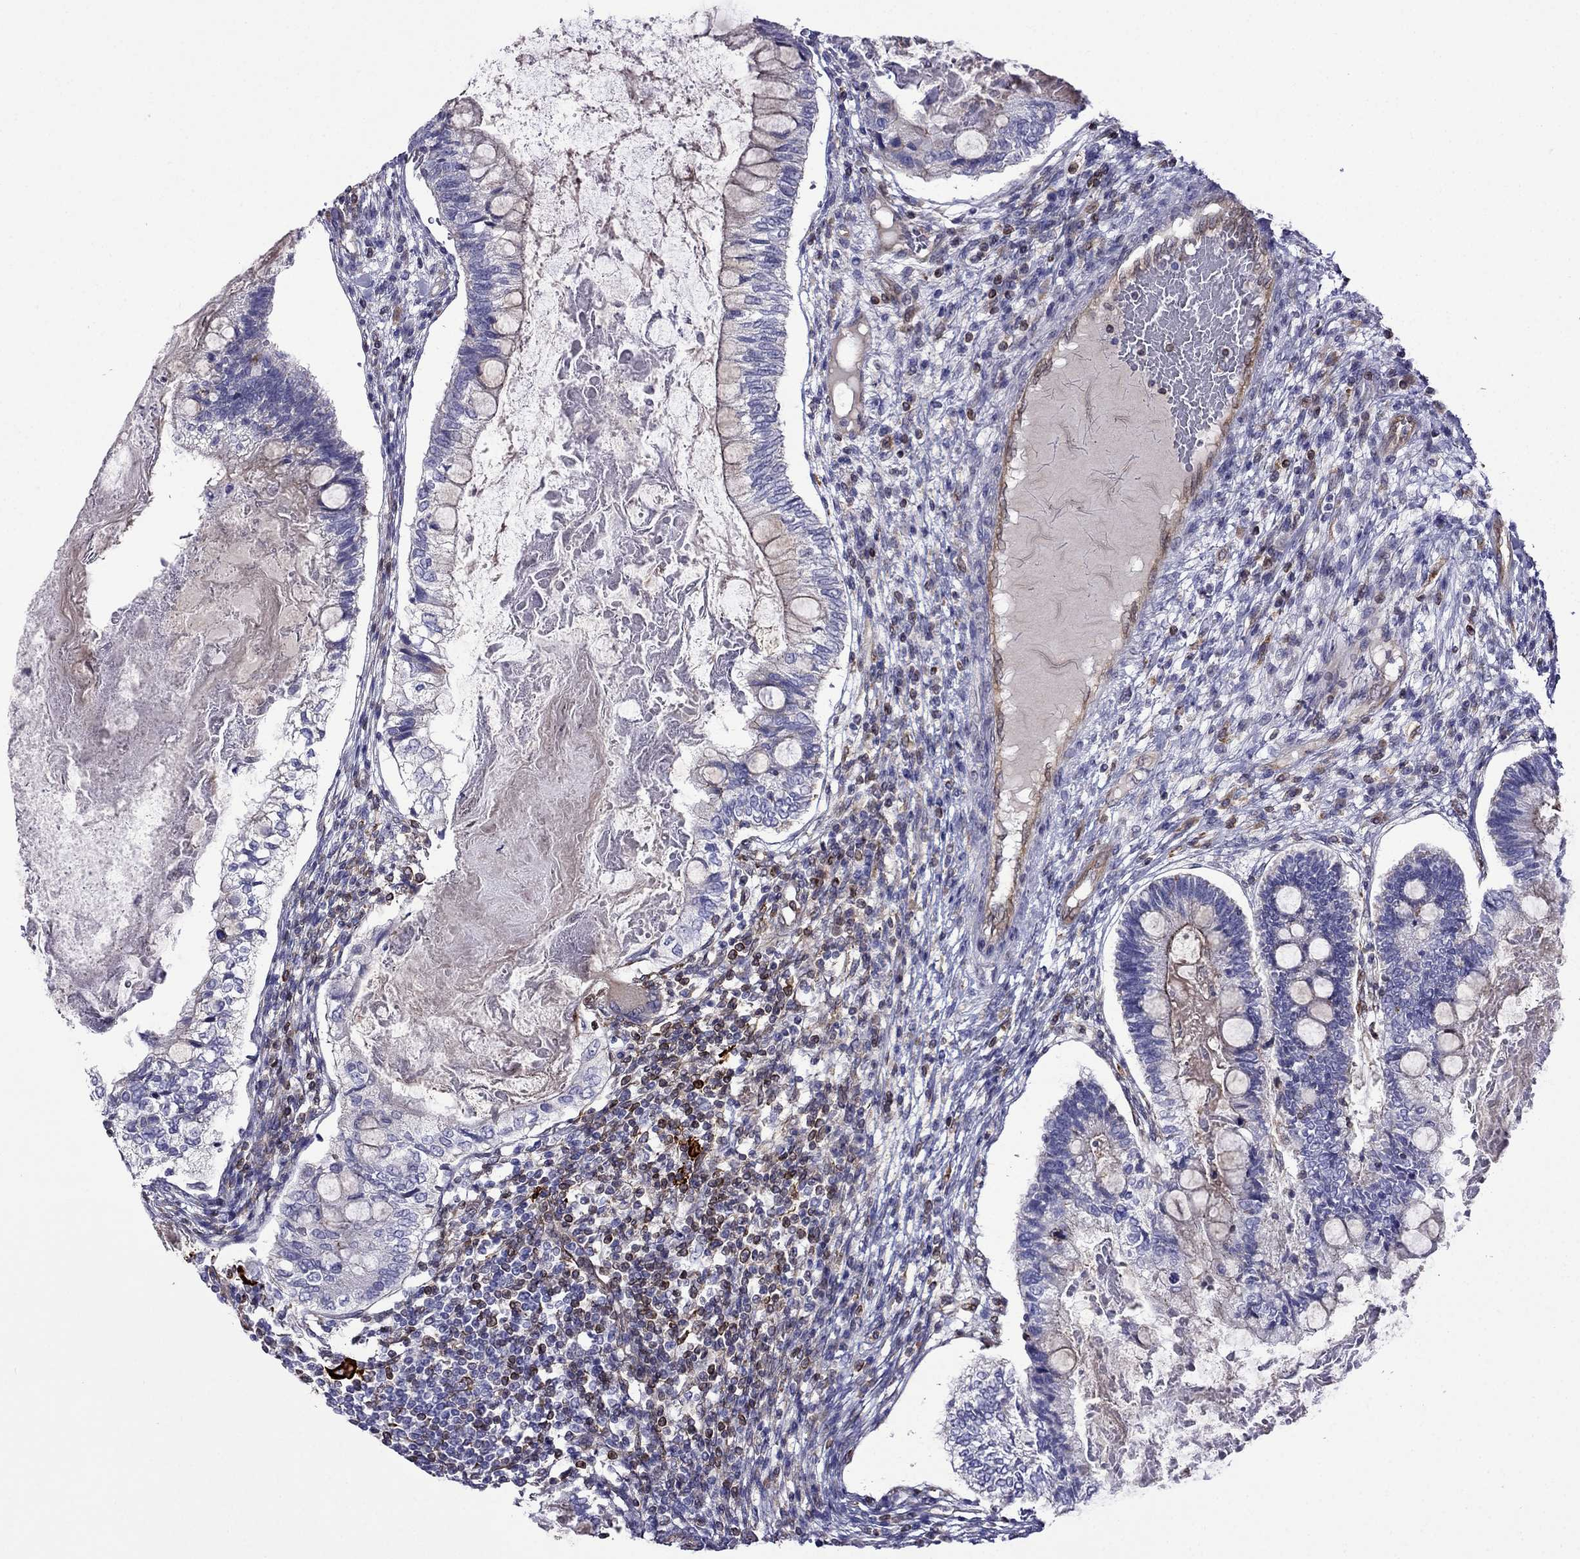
{"staining": {"intensity": "negative", "quantity": "none", "location": "none"}, "tissue": "testis cancer", "cell_type": "Tumor cells", "image_type": "cancer", "snomed": [{"axis": "morphology", "description": "Seminoma, NOS"}, {"axis": "morphology", "description": "Carcinoma, Embryonal, NOS"}, {"axis": "topography", "description": "Testis"}], "caption": "Testis cancer (embryonal carcinoma) was stained to show a protein in brown. There is no significant staining in tumor cells.", "gene": "GNAL", "patient": {"sex": "male", "age": 41}}